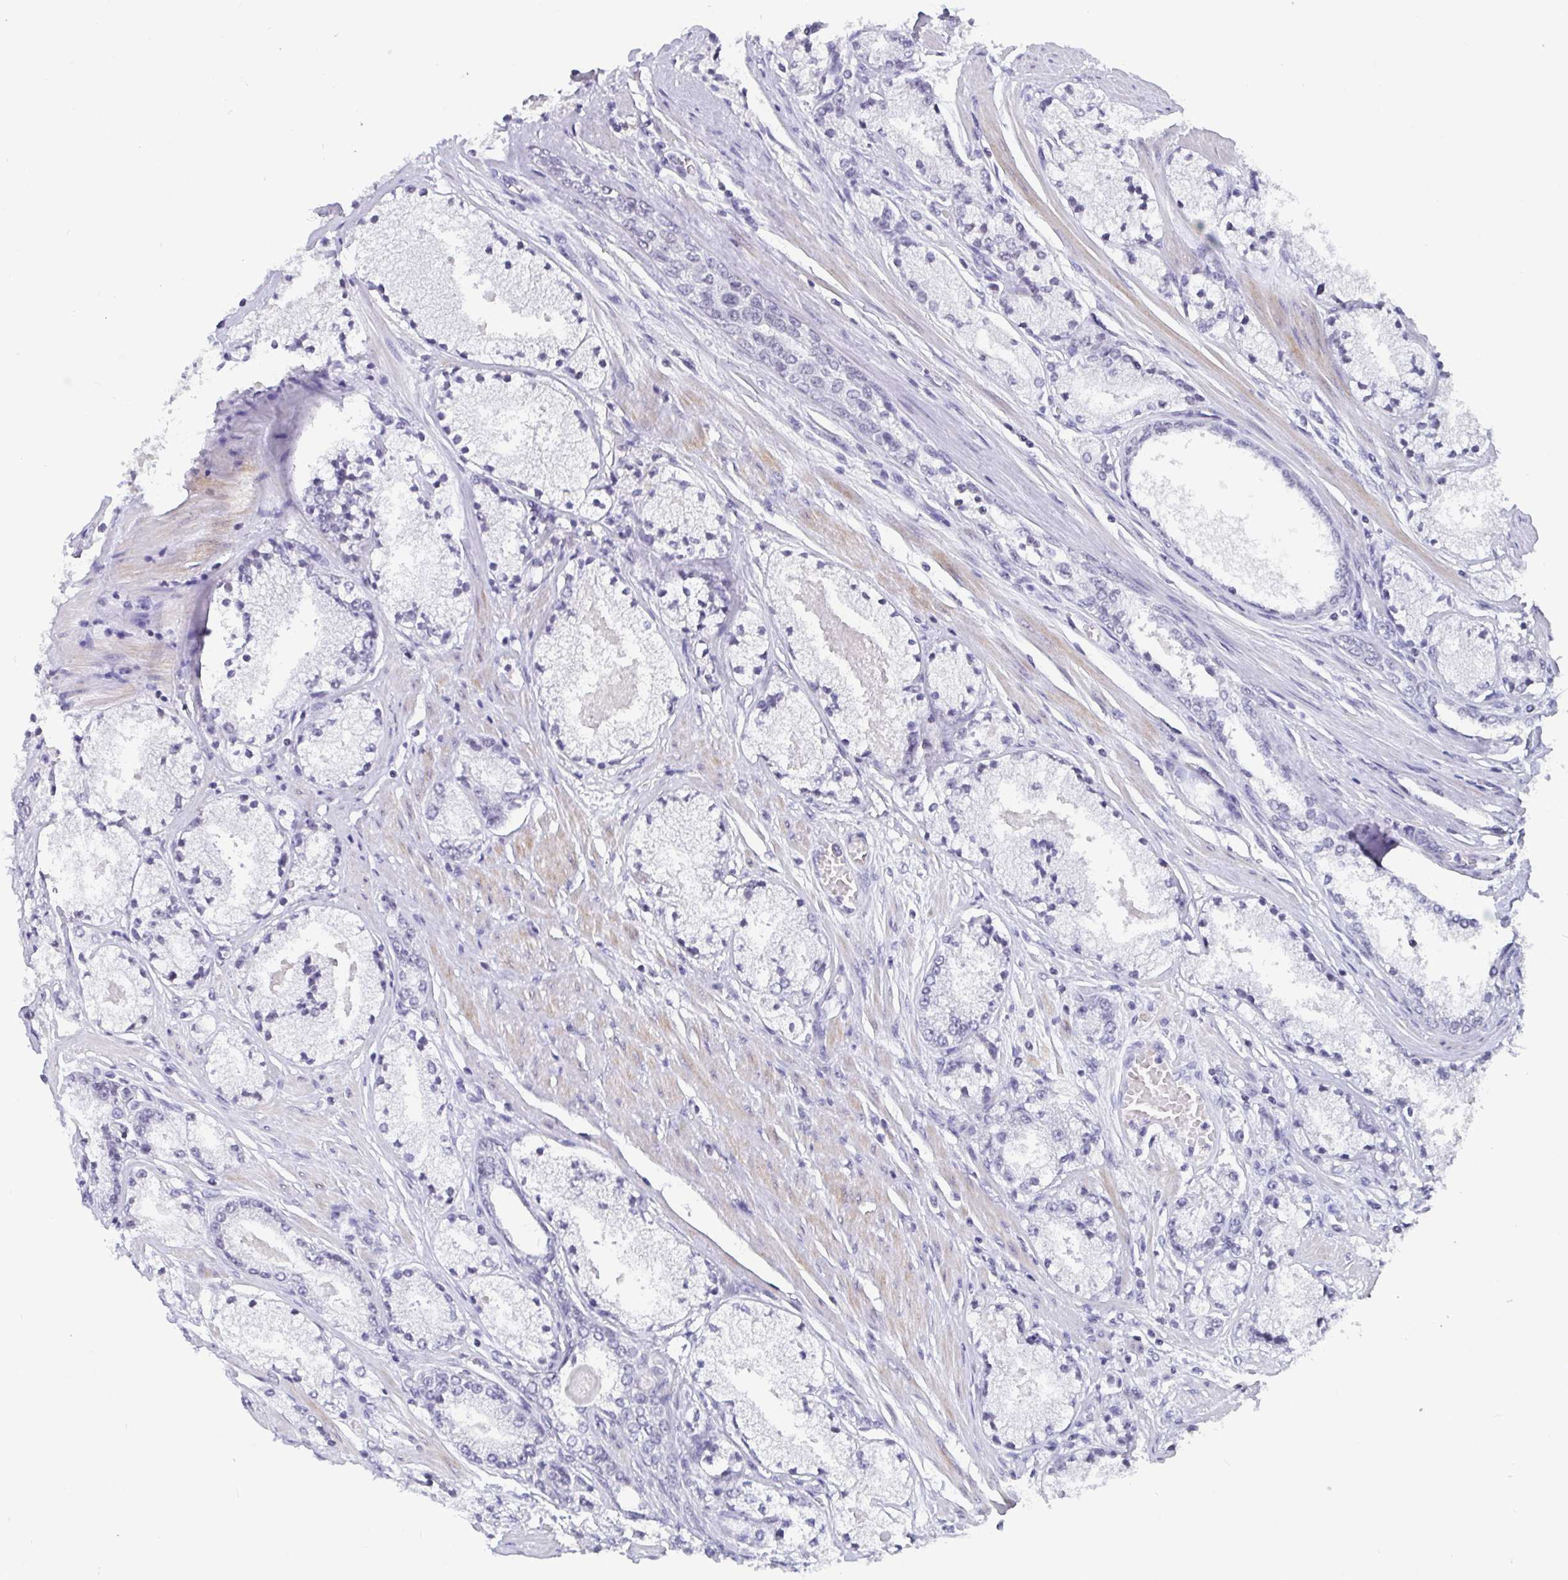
{"staining": {"intensity": "negative", "quantity": "none", "location": "none"}, "tissue": "prostate cancer", "cell_type": "Tumor cells", "image_type": "cancer", "snomed": [{"axis": "morphology", "description": "Adenocarcinoma, High grade"}, {"axis": "topography", "description": "Prostate"}], "caption": "Photomicrograph shows no significant protein expression in tumor cells of prostate high-grade adenocarcinoma.", "gene": "CTCF", "patient": {"sex": "male", "age": 63}}